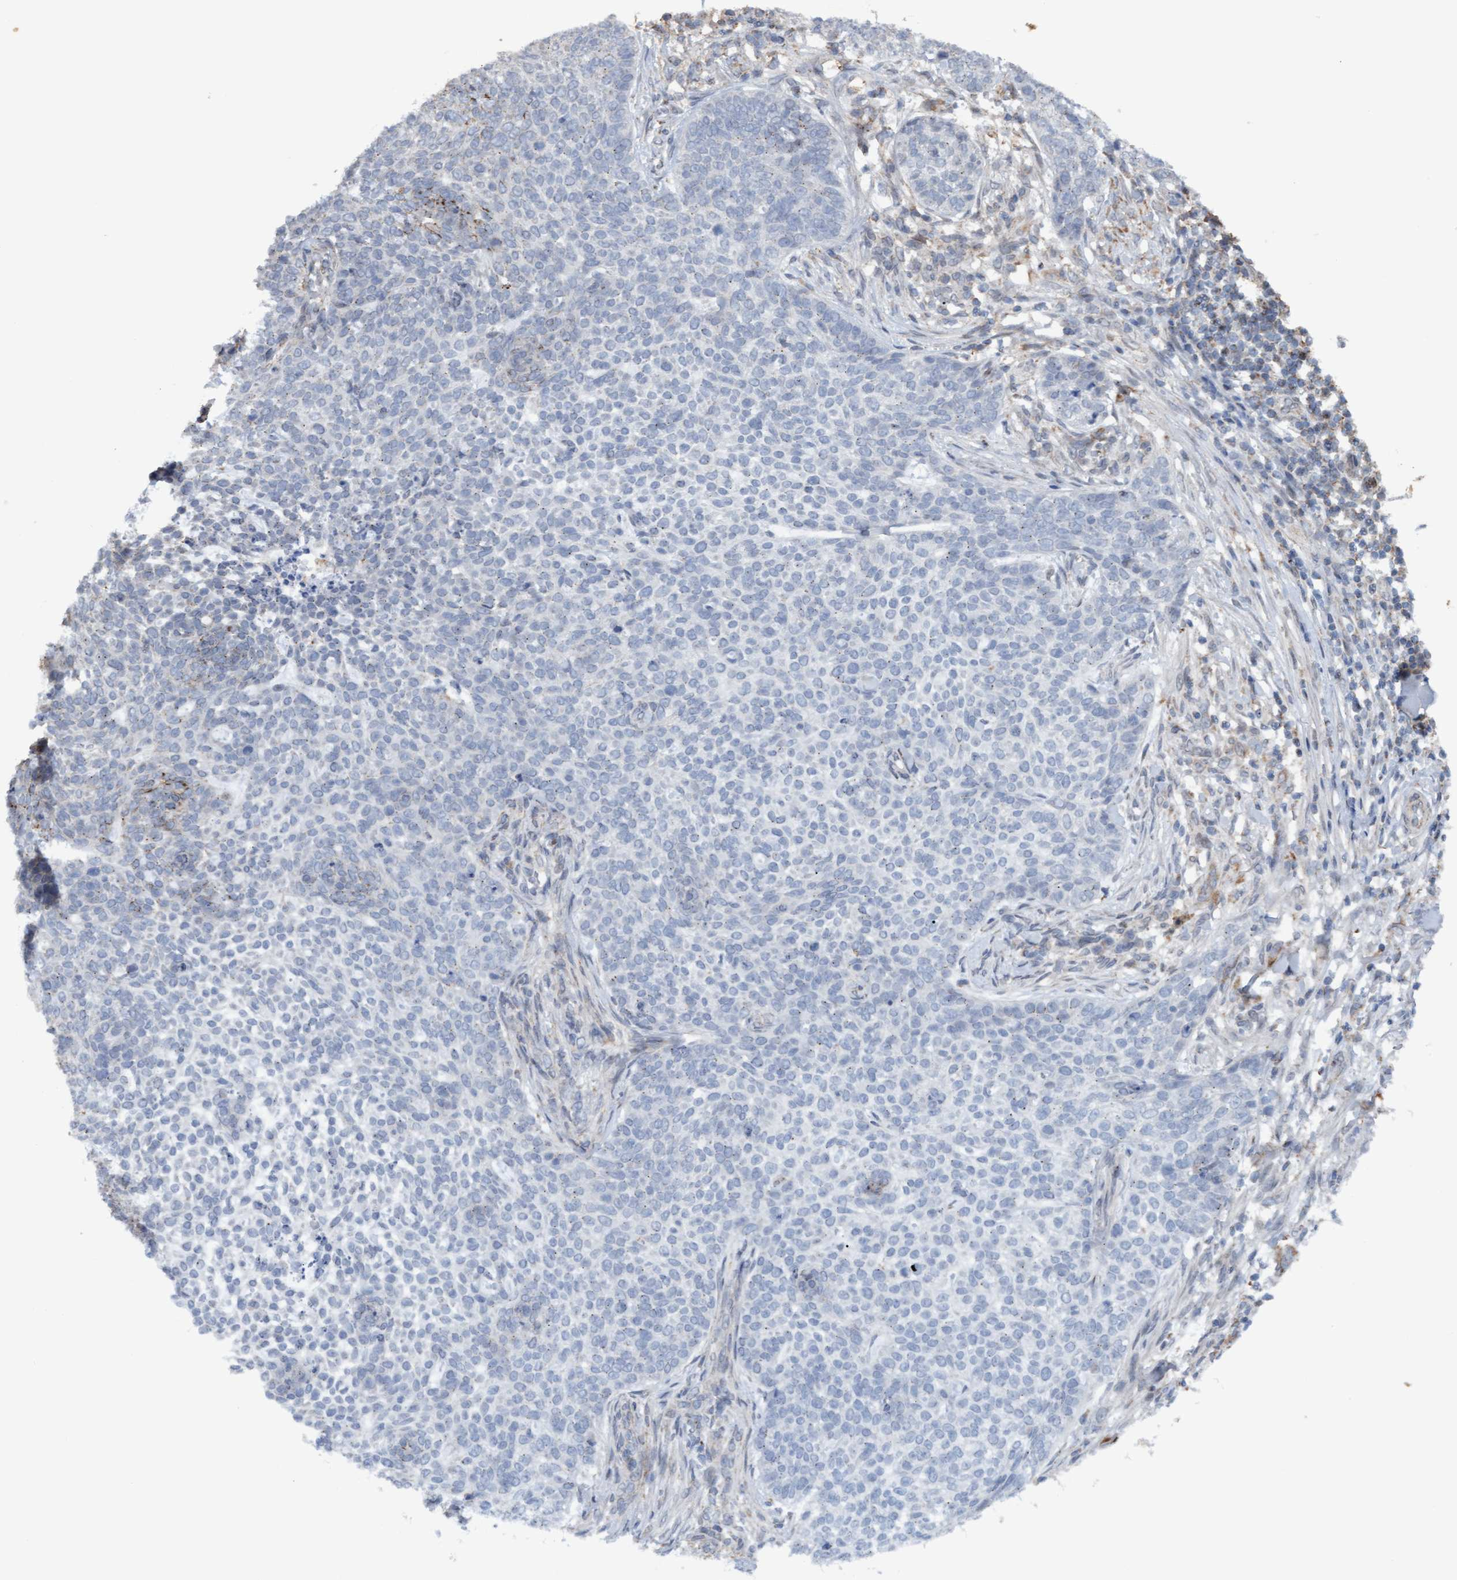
{"staining": {"intensity": "negative", "quantity": "none", "location": "none"}, "tissue": "skin cancer", "cell_type": "Tumor cells", "image_type": "cancer", "snomed": [{"axis": "morphology", "description": "Basal cell carcinoma"}, {"axis": "topography", "description": "Skin"}], "caption": "This is a micrograph of immunohistochemistry staining of basal cell carcinoma (skin), which shows no positivity in tumor cells.", "gene": "MGLL", "patient": {"sex": "female", "age": 64}}